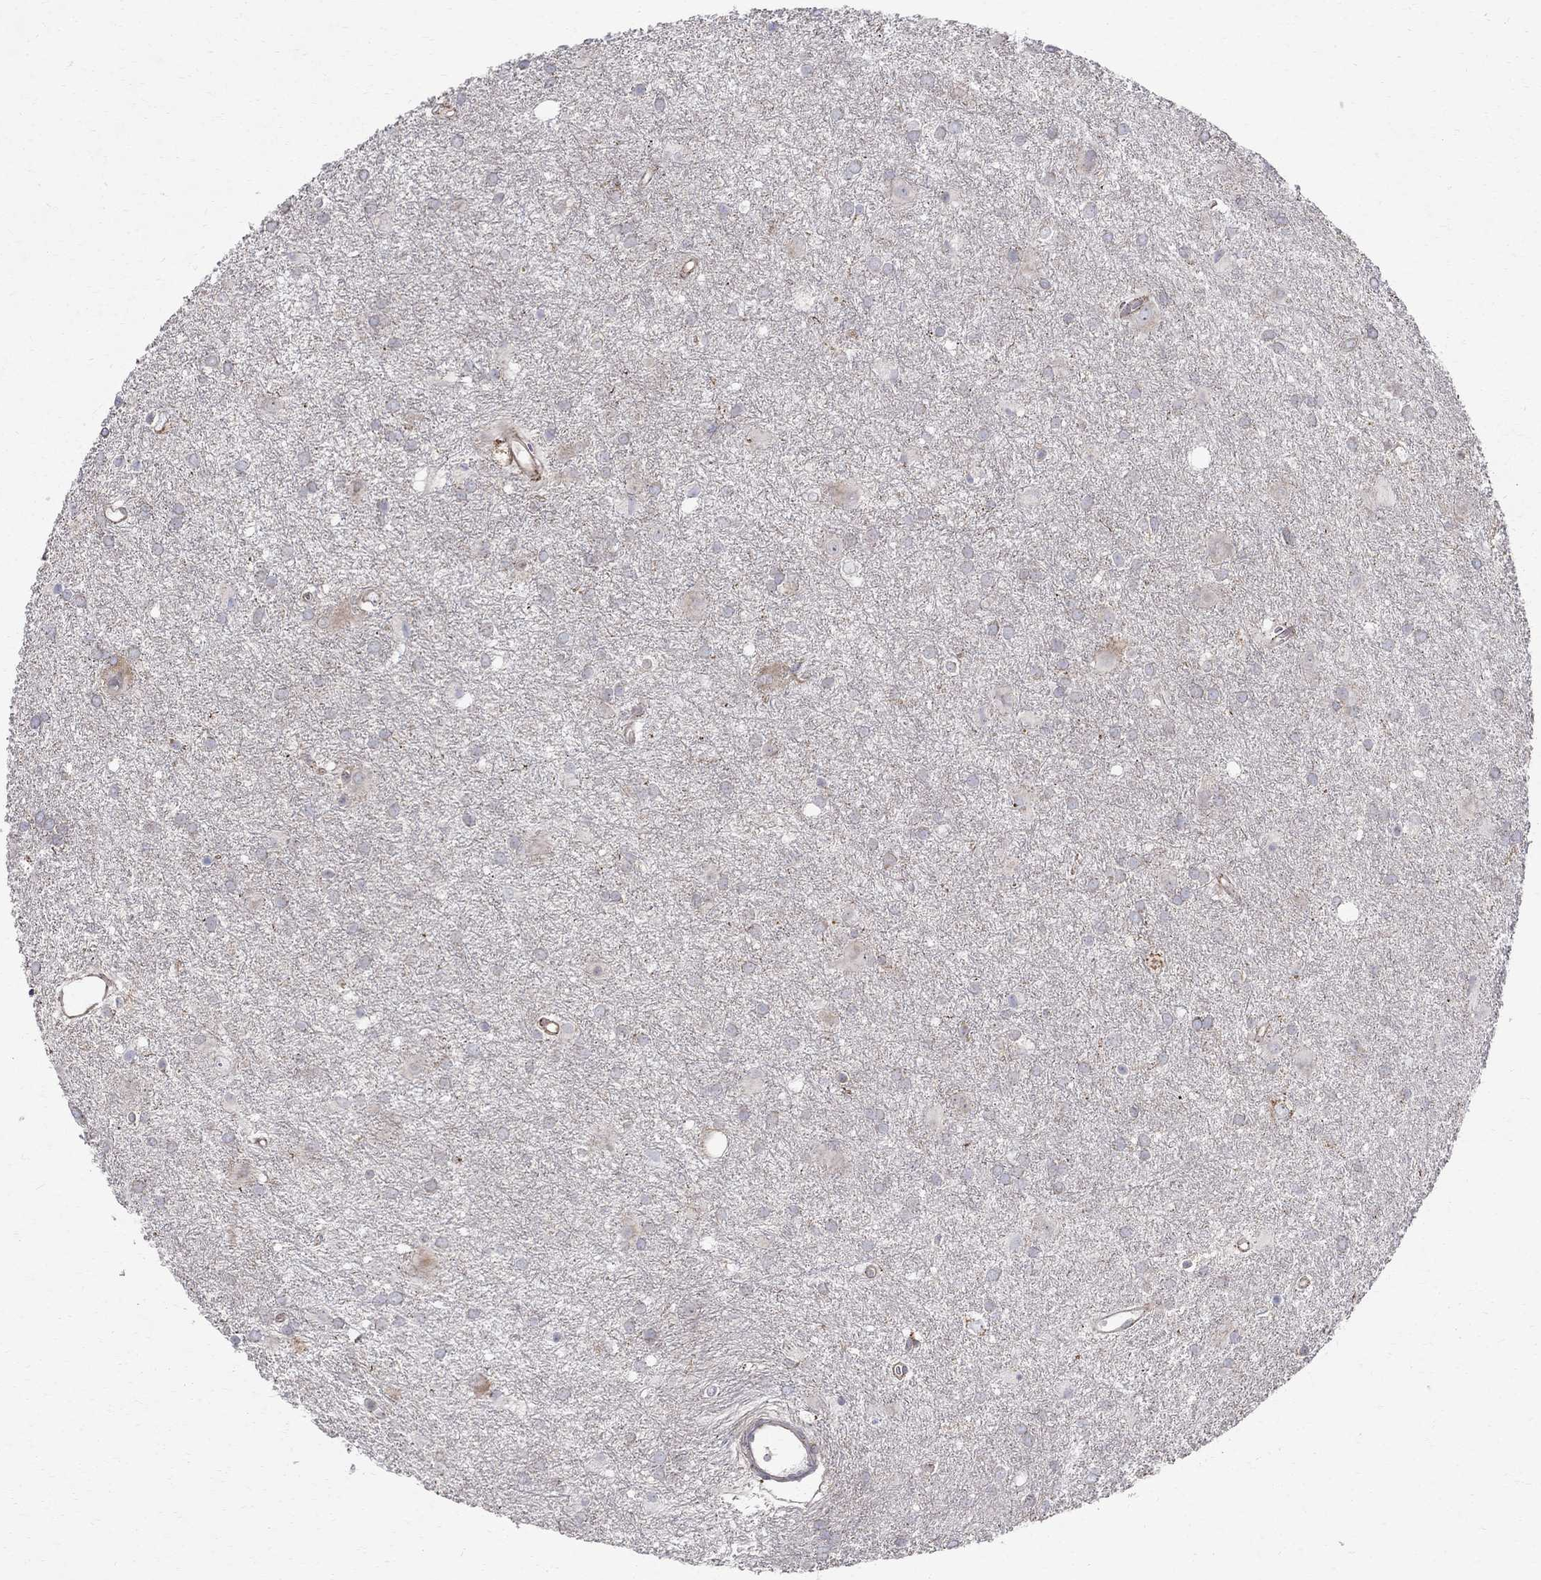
{"staining": {"intensity": "negative", "quantity": "none", "location": "none"}, "tissue": "glioma", "cell_type": "Tumor cells", "image_type": "cancer", "snomed": [{"axis": "morphology", "description": "Glioma, malignant, Low grade"}, {"axis": "topography", "description": "Brain"}], "caption": "Immunohistochemistry micrograph of malignant glioma (low-grade) stained for a protein (brown), which displays no staining in tumor cells.", "gene": "CAB39L", "patient": {"sex": "male", "age": 58}}